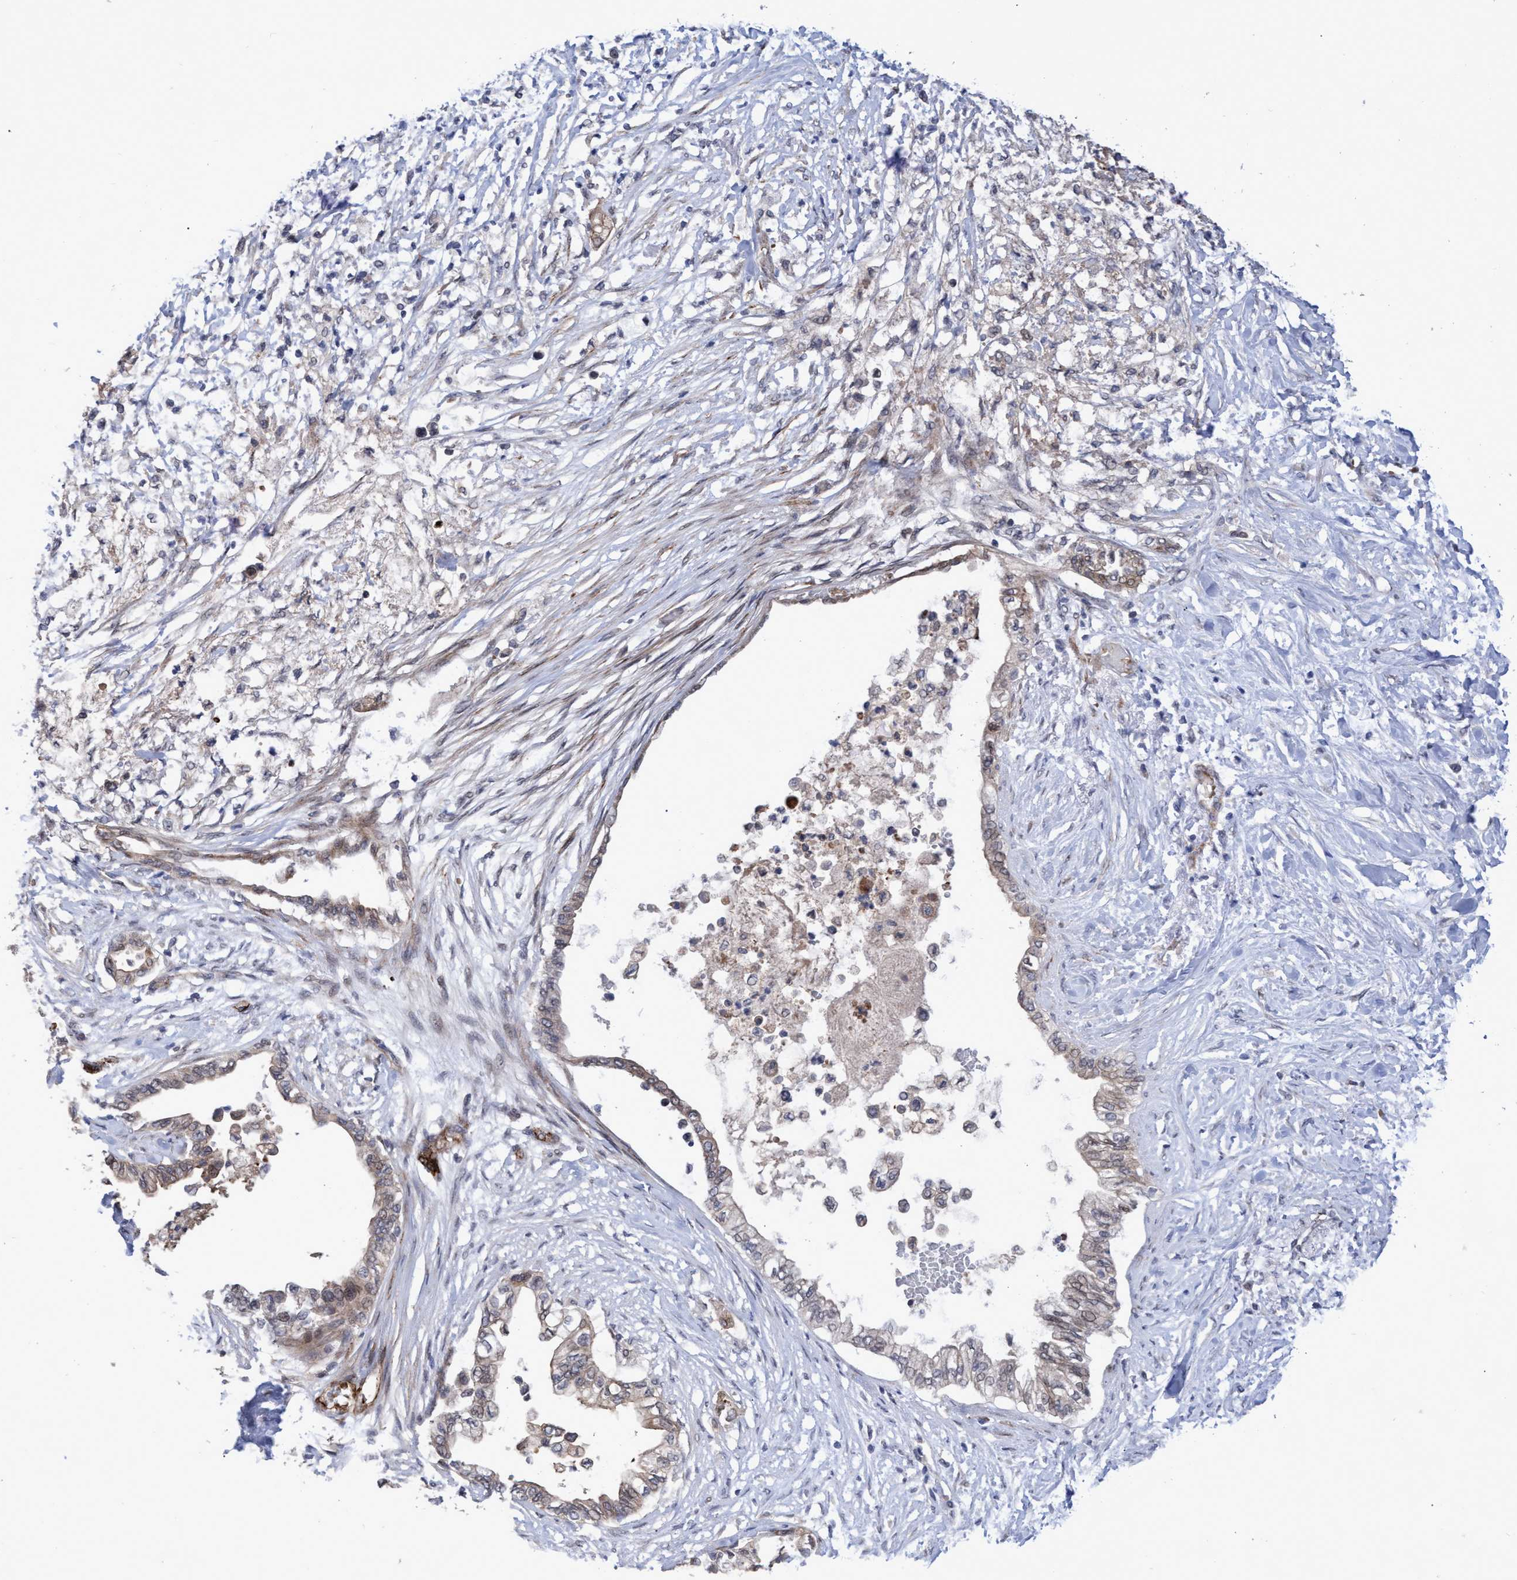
{"staining": {"intensity": "weak", "quantity": "25%-75%", "location": "cytoplasmic/membranous"}, "tissue": "pancreatic cancer", "cell_type": "Tumor cells", "image_type": "cancer", "snomed": [{"axis": "morphology", "description": "Normal tissue, NOS"}, {"axis": "morphology", "description": "Adenocarcinoma, NOS"}, {"axis": "topography", "description": "Pancreas"}, {"axis": "topography", "description": "Duodenum"}], "caption": "The micrograph demonstrates staining of pancreatic cancer, revealing weak cytoplasmic/membranous protein positivity (brown color) within tumor cells.", "gene": "ZNF750", "patient": {"sex": "female", "age": 60}}